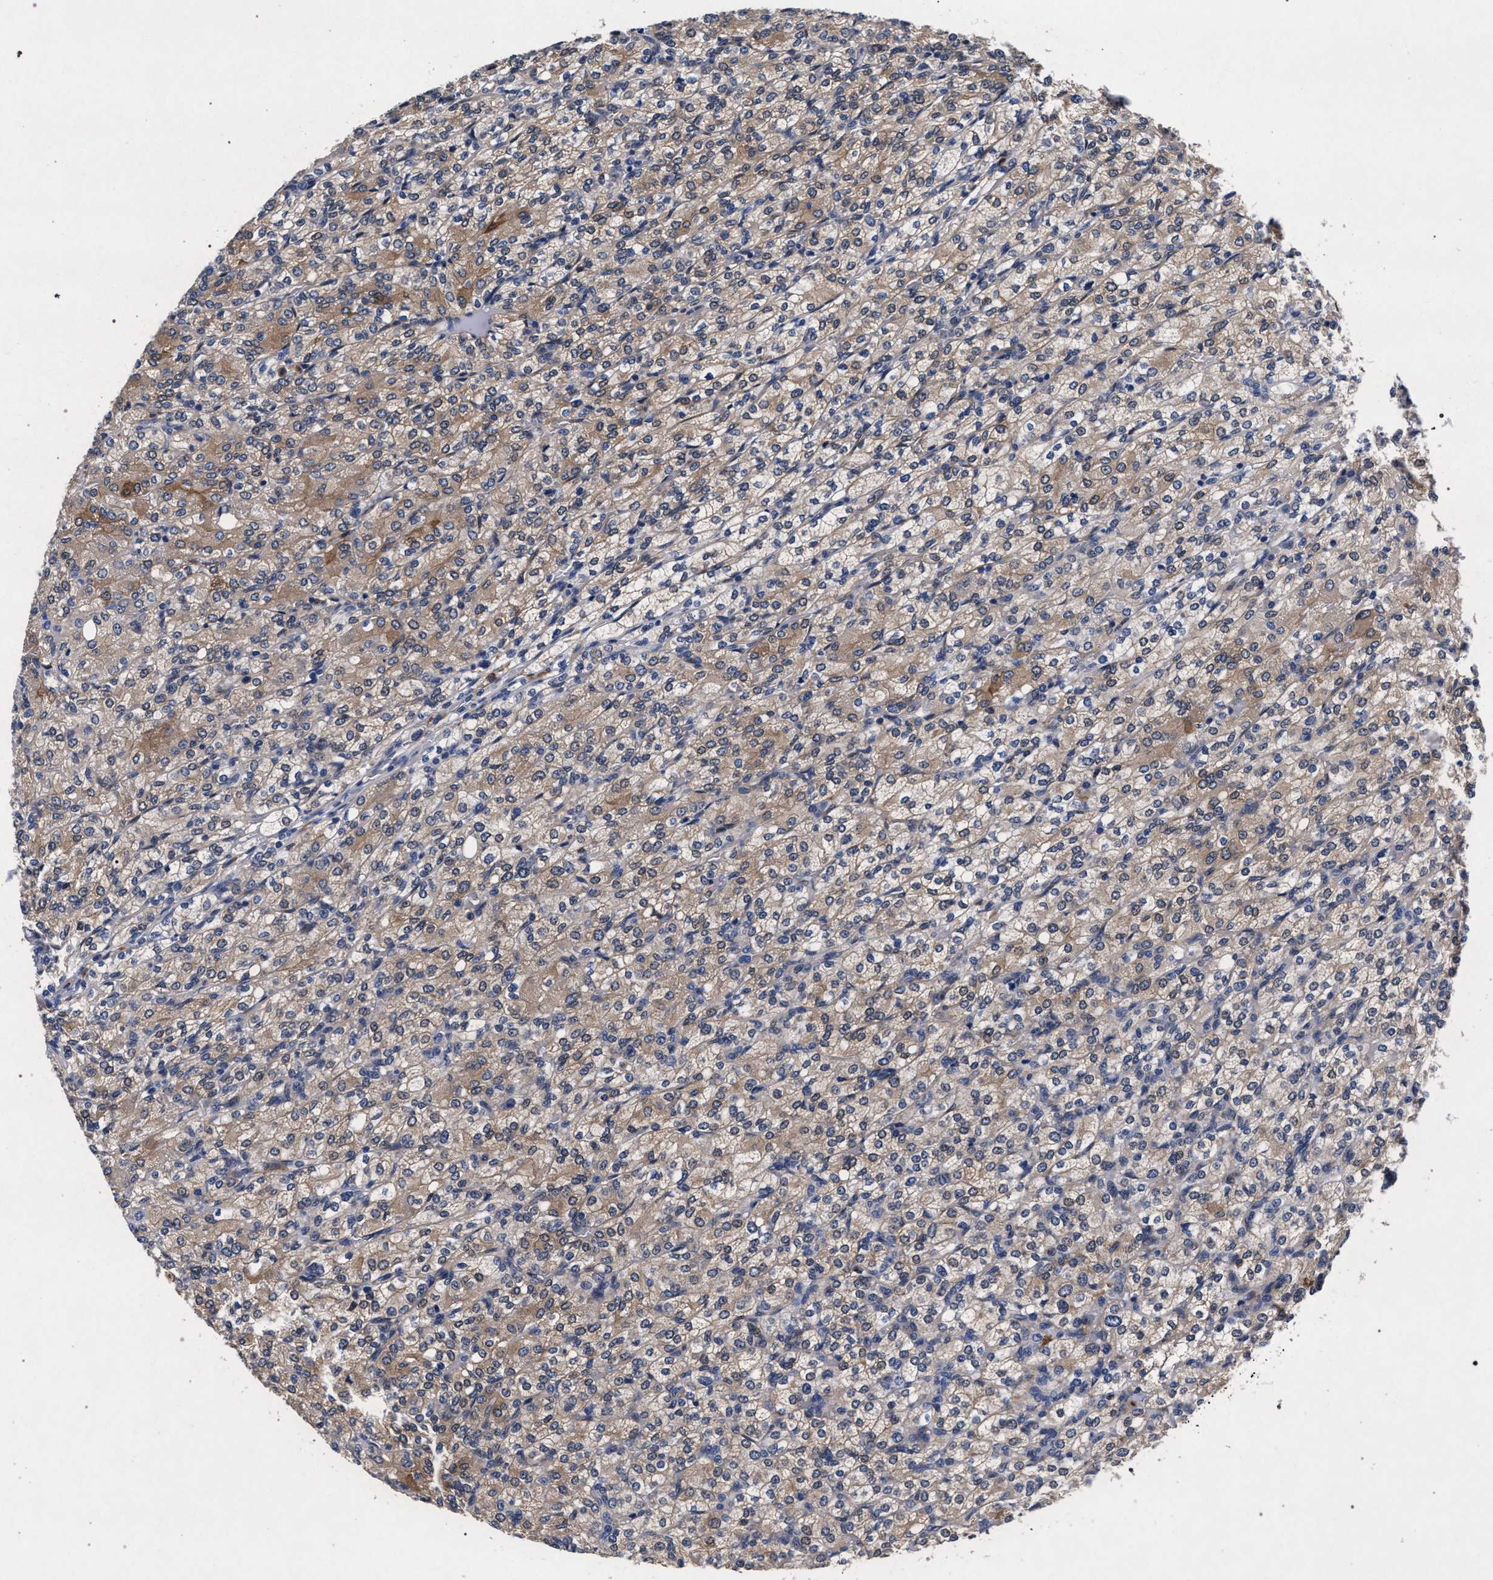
{"staining": {"intensity": "weak", "quantity": ">75%", "location": "cytoplasmic/membranous"}, "tissue": "renal cancer", "cell_type": "Tumor cells", "image_type": "cancer", "snomed": [{"axis": "morphology", "description": "Adenocarcinoma, NOS"}, {"axis": "topography", "description": "Kidney"}], "caption": "The histopathology image reveals immunohistochemical staining of renal adenocarcinoma. There is weak cytoplasmic/membranous expression is appreciated in about >75% of tumor cells.", "gene": "NEK7", "patient": {"sex": "male", "age": 77}}